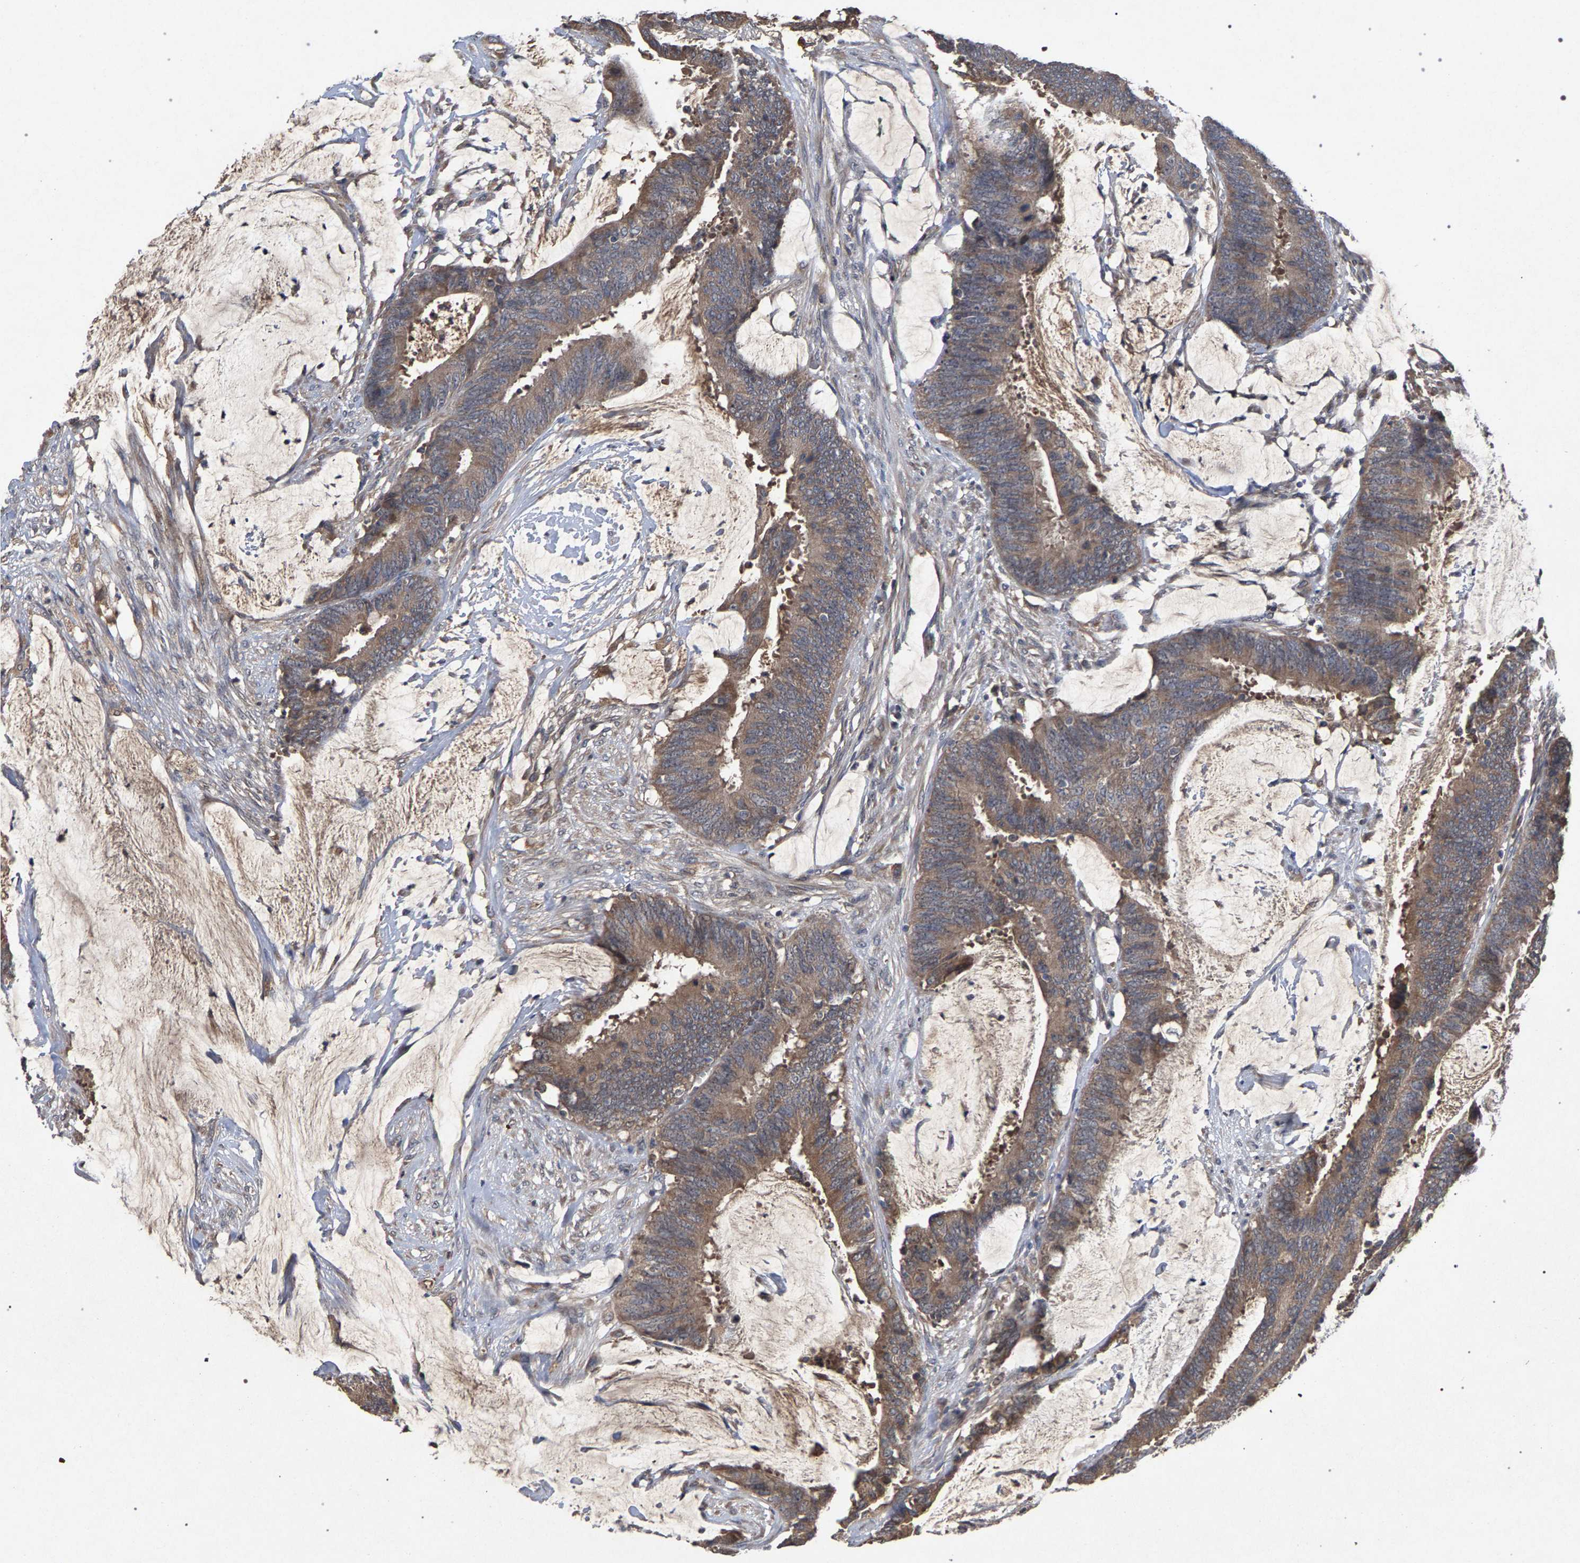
{"staining": {"intensity": "moderate", "quantity": ">75%", "location": "cytoplasmic/membranous"}, "tissue": "colorectal cancer", "cell_type": "Tumor cells", "image_type": "cancer", "snomed": [{"axis": "morphology", "description": "Adenocarcinoma, NOS"}, {"axis": "topography", "description": "Rectum"}], "caption": "Colorectal adenocarcinoma stained for a protein (brown) shows moderate cytoplasmic/membranous positive staining in about >75% of tumor cells.", "gene": "SLC4A4", "patient": {"sex": "female", "age": 66}}